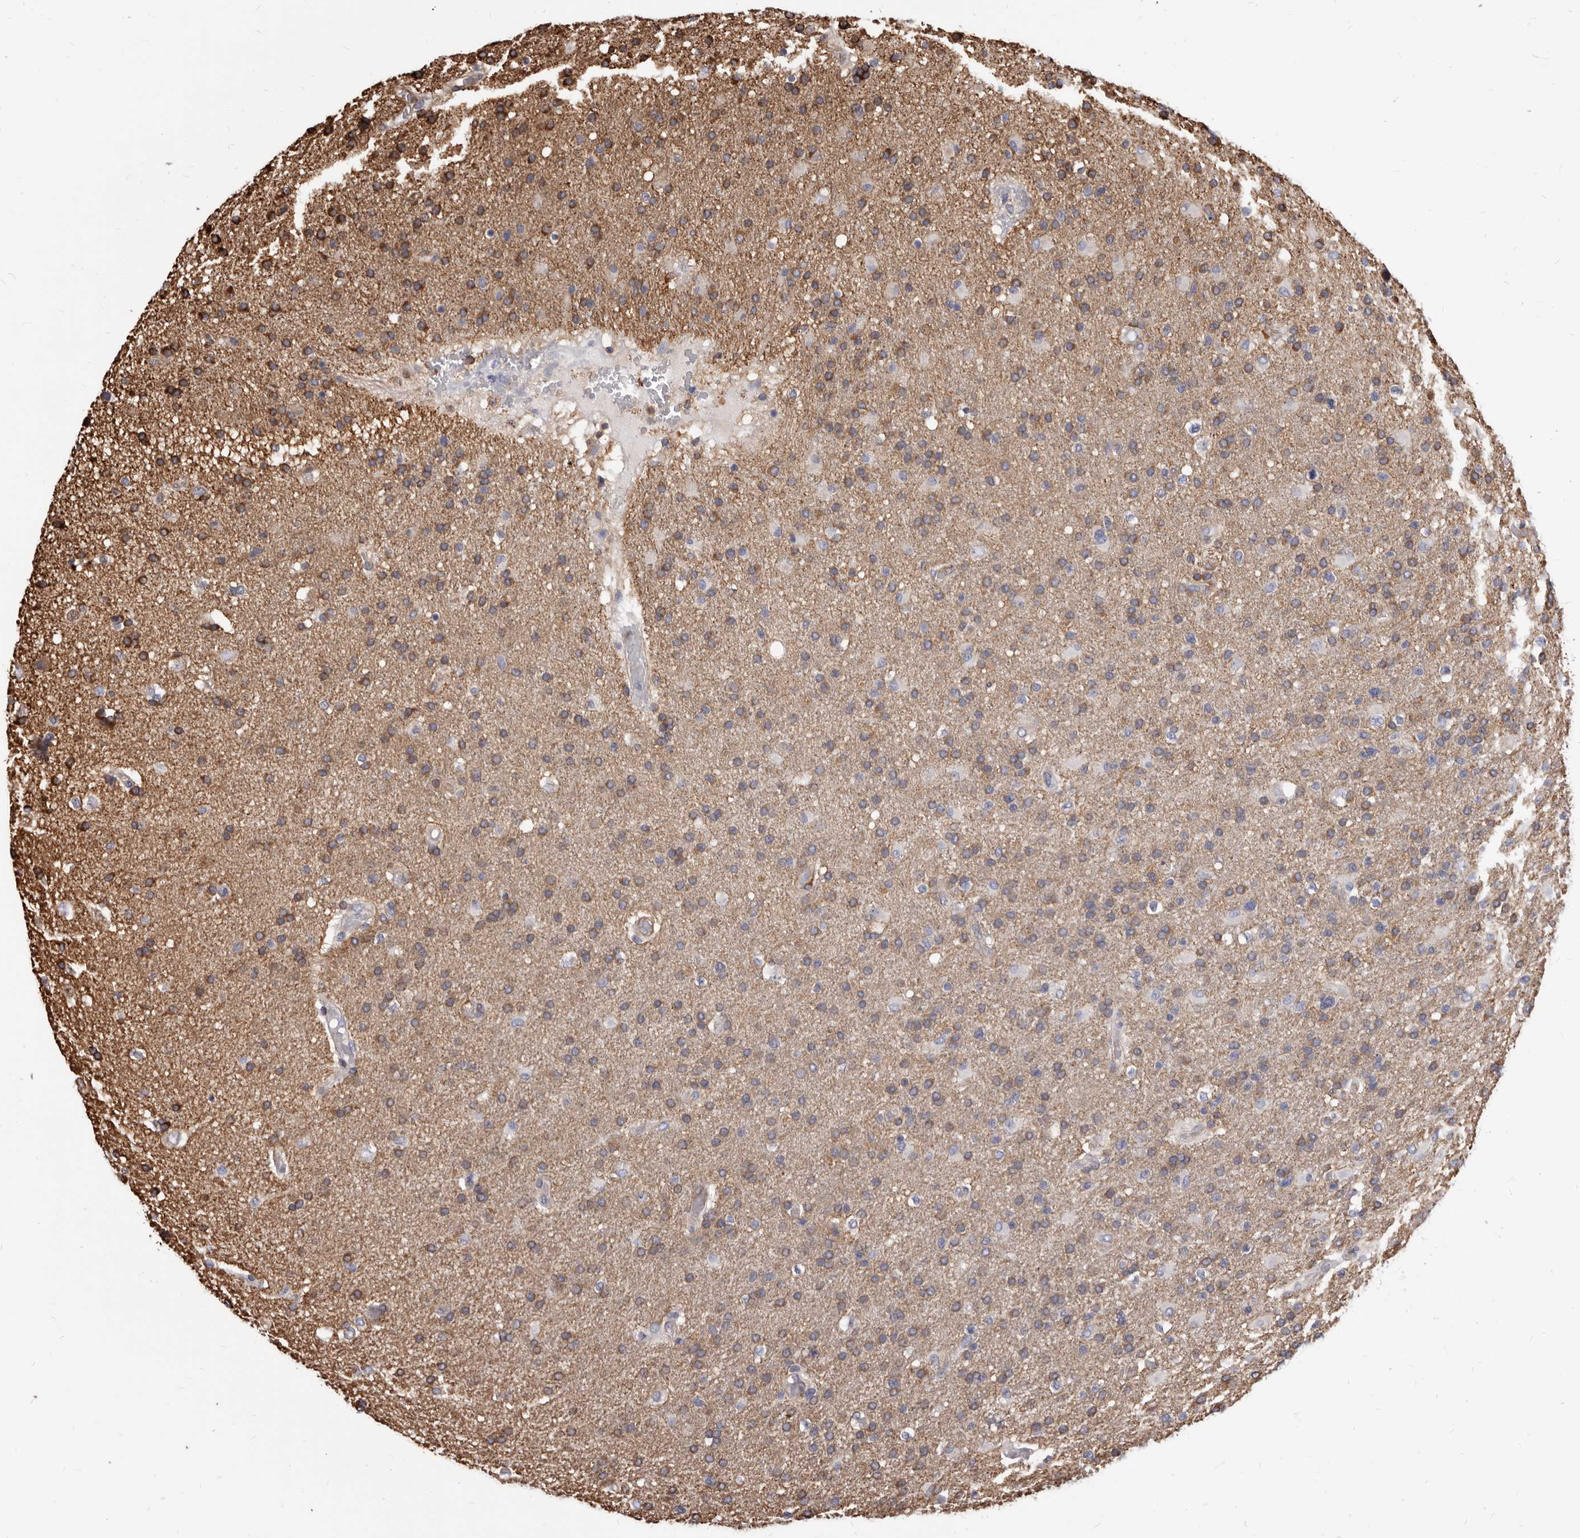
{"staining": {"intensity": "weak", "quantity": "25%-75%", "location": "cytoplasmic/membranous"}, "tissue": "glioma", "cell_type": "Tumor cells", "image_type": "cancer", "snomed": [{"axis": "morphology", "description": "Glioma, malignant, High grade"}, {"axis": "topography", "description": "Brain"}], "caption": "Immunohistochemistry (IHC) micrograph of neoplastic tissue: human glioma stained using IHC demonstrates low levels of weak protein expression localized specifically in the cytoplasmic/membranous of tumor cells, appearing as a cytoplasmic/membranous brown color.", "gene": "NIBAN1", "patient": {"sex": "male", "age": 72}}